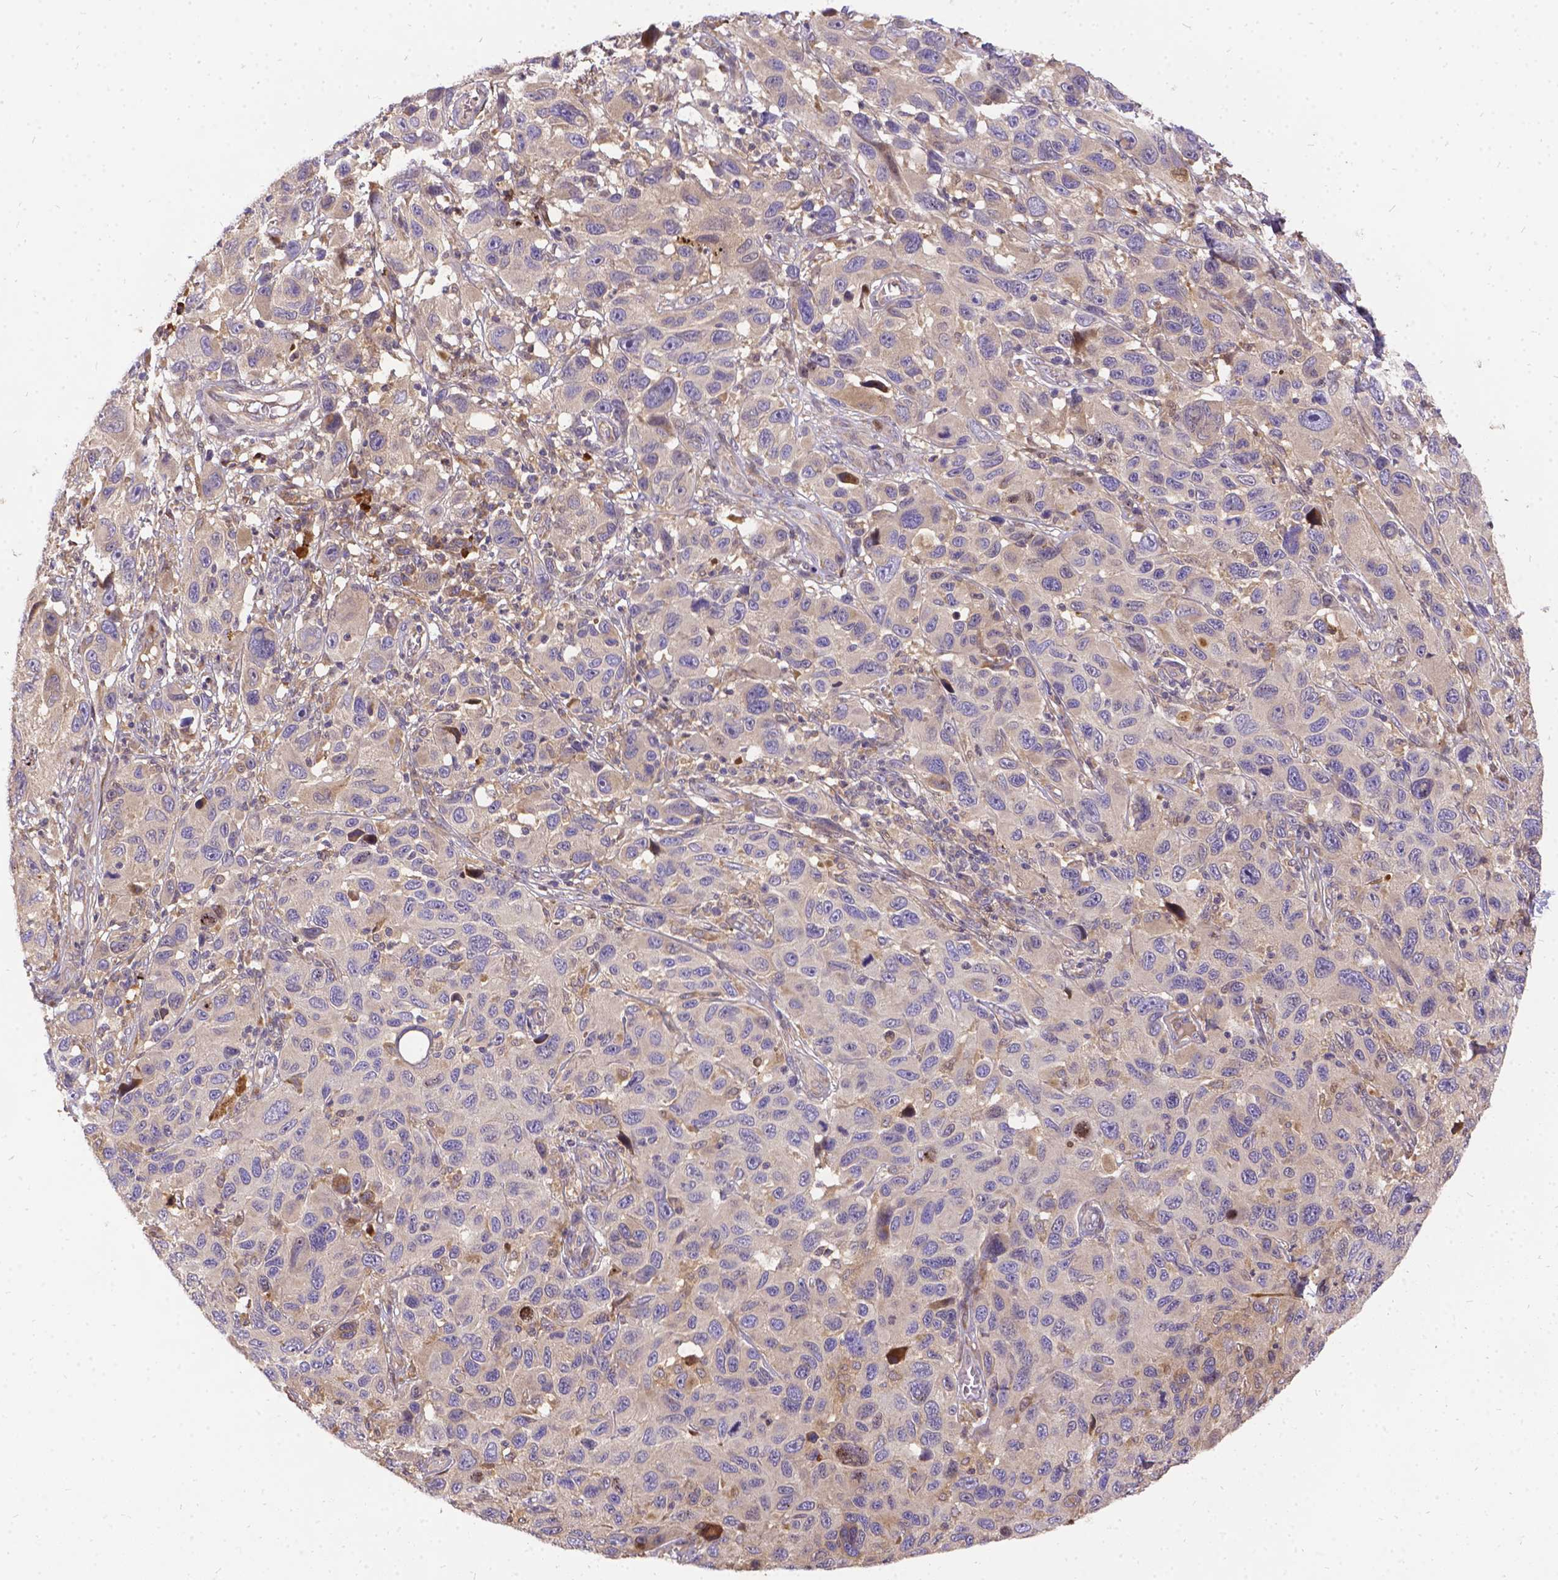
{"staining": {"intensity": "negative", "quantity": "none", "location": "none"}, "tissue": "melanoma", "cell_type": "Tumor cells", "image_type": "cancer", "snomed": [{"axis": "morphology", "description": "Malignant melanoma, NOS"}, {"axis": "topography", "description": "Skin"}], "caption": "An immunohistochemistry (IHC) image of malignant melanoma is shown. There is no staining in tumor cells of malignant melanoma.", "gene": "DENND6A", "patient": {"sex": "male", "age": 53}}